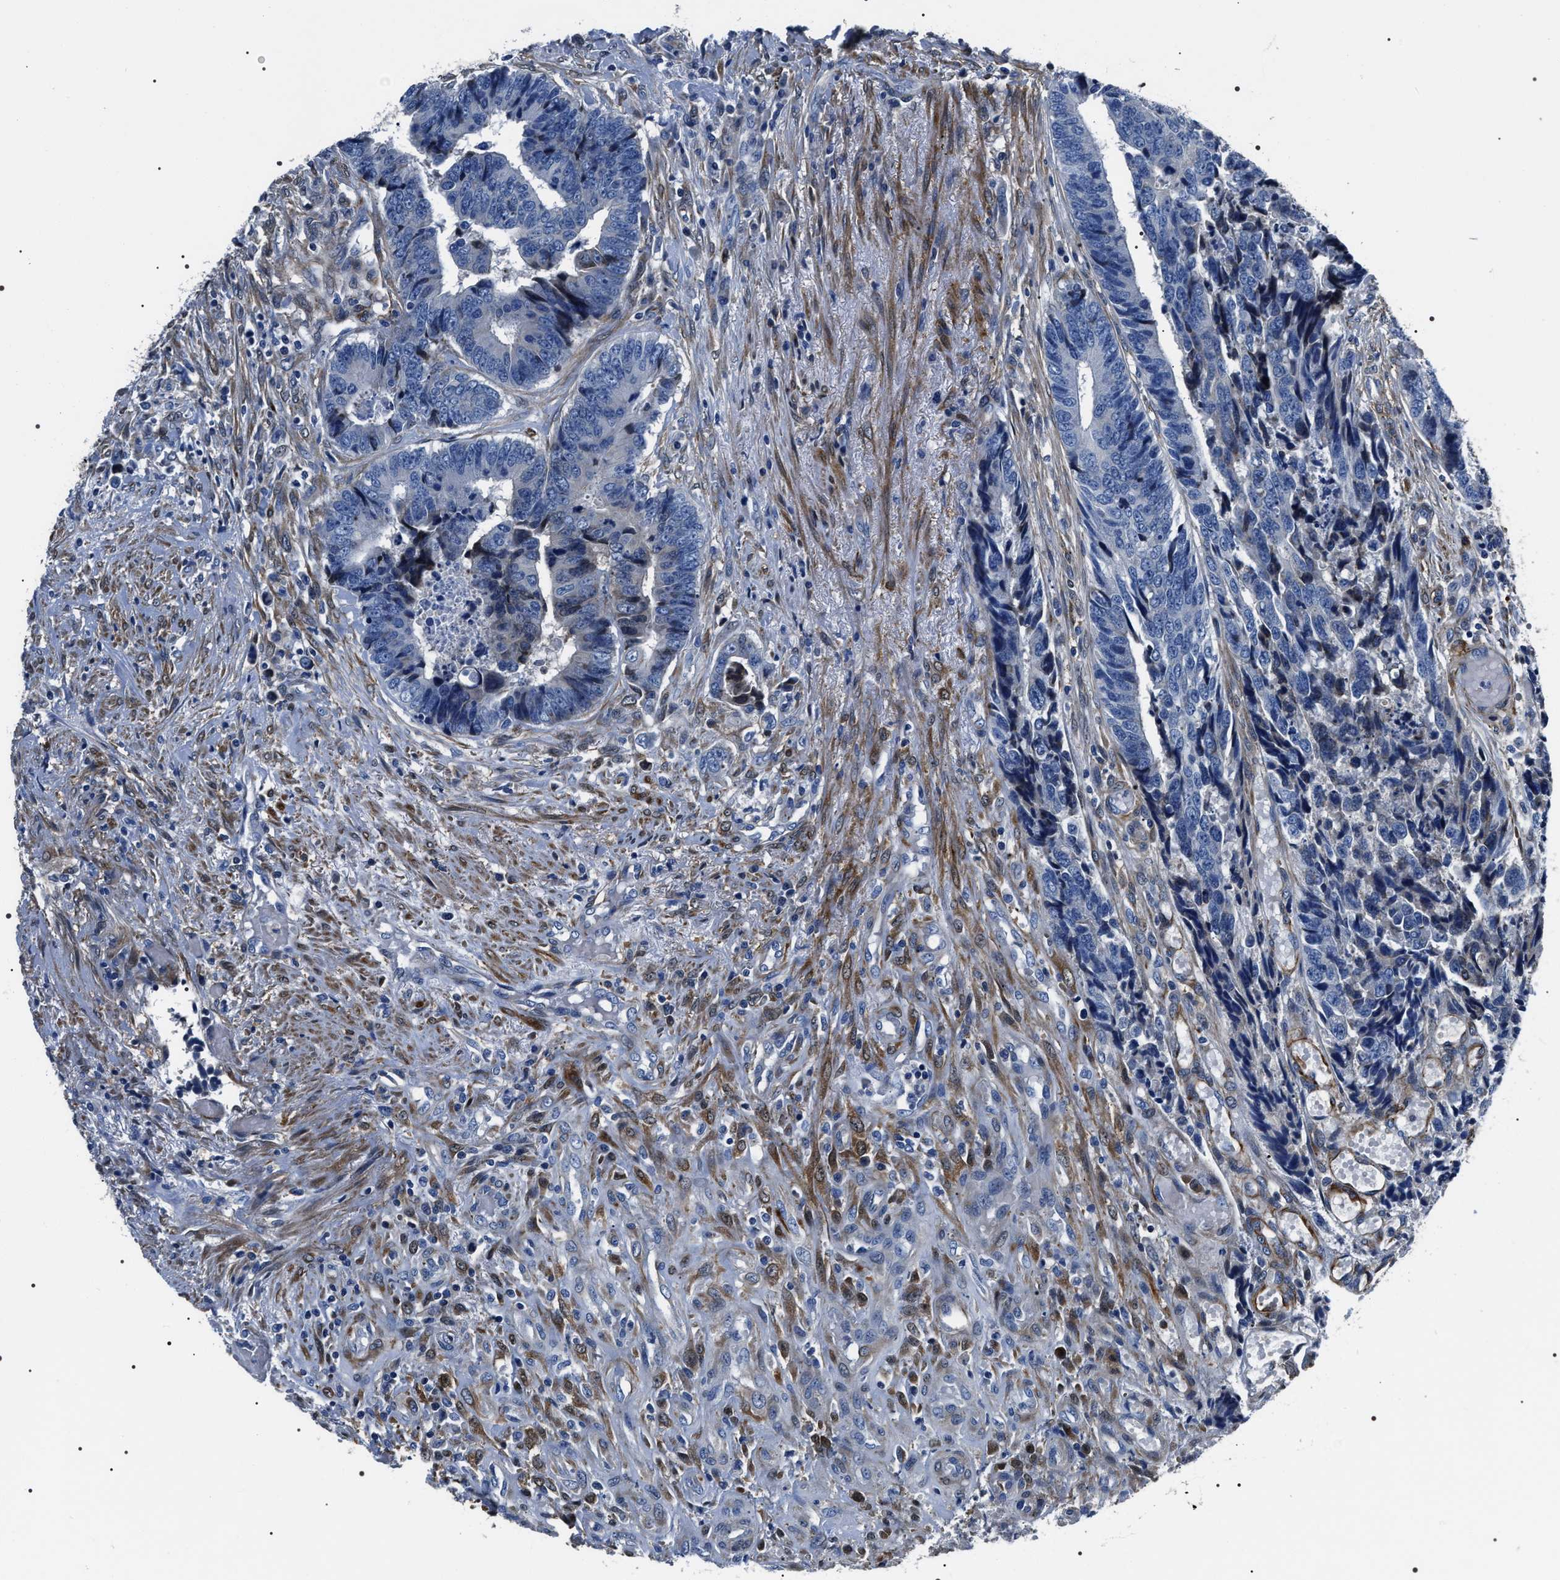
{"staining": {"intensity": "negative", "quantity": "none", "location": "none"}, "tissue": "colorectal cancer", "cell_type": "Tumor cells", "image_type": "cancer", "snomed": [{"axis": "morphology", "description": "Adenocarcinoma, NOS"}, {"axis": "topography", "description": "Rectum"}], "caption": "The immunohistochemistry (IHC) histopathology image has no significant expression in tumor cells of colorectal adenocarcinoma tissue.", "gene": "BAG2", "patient": {"sex": "male", "age": 84}}